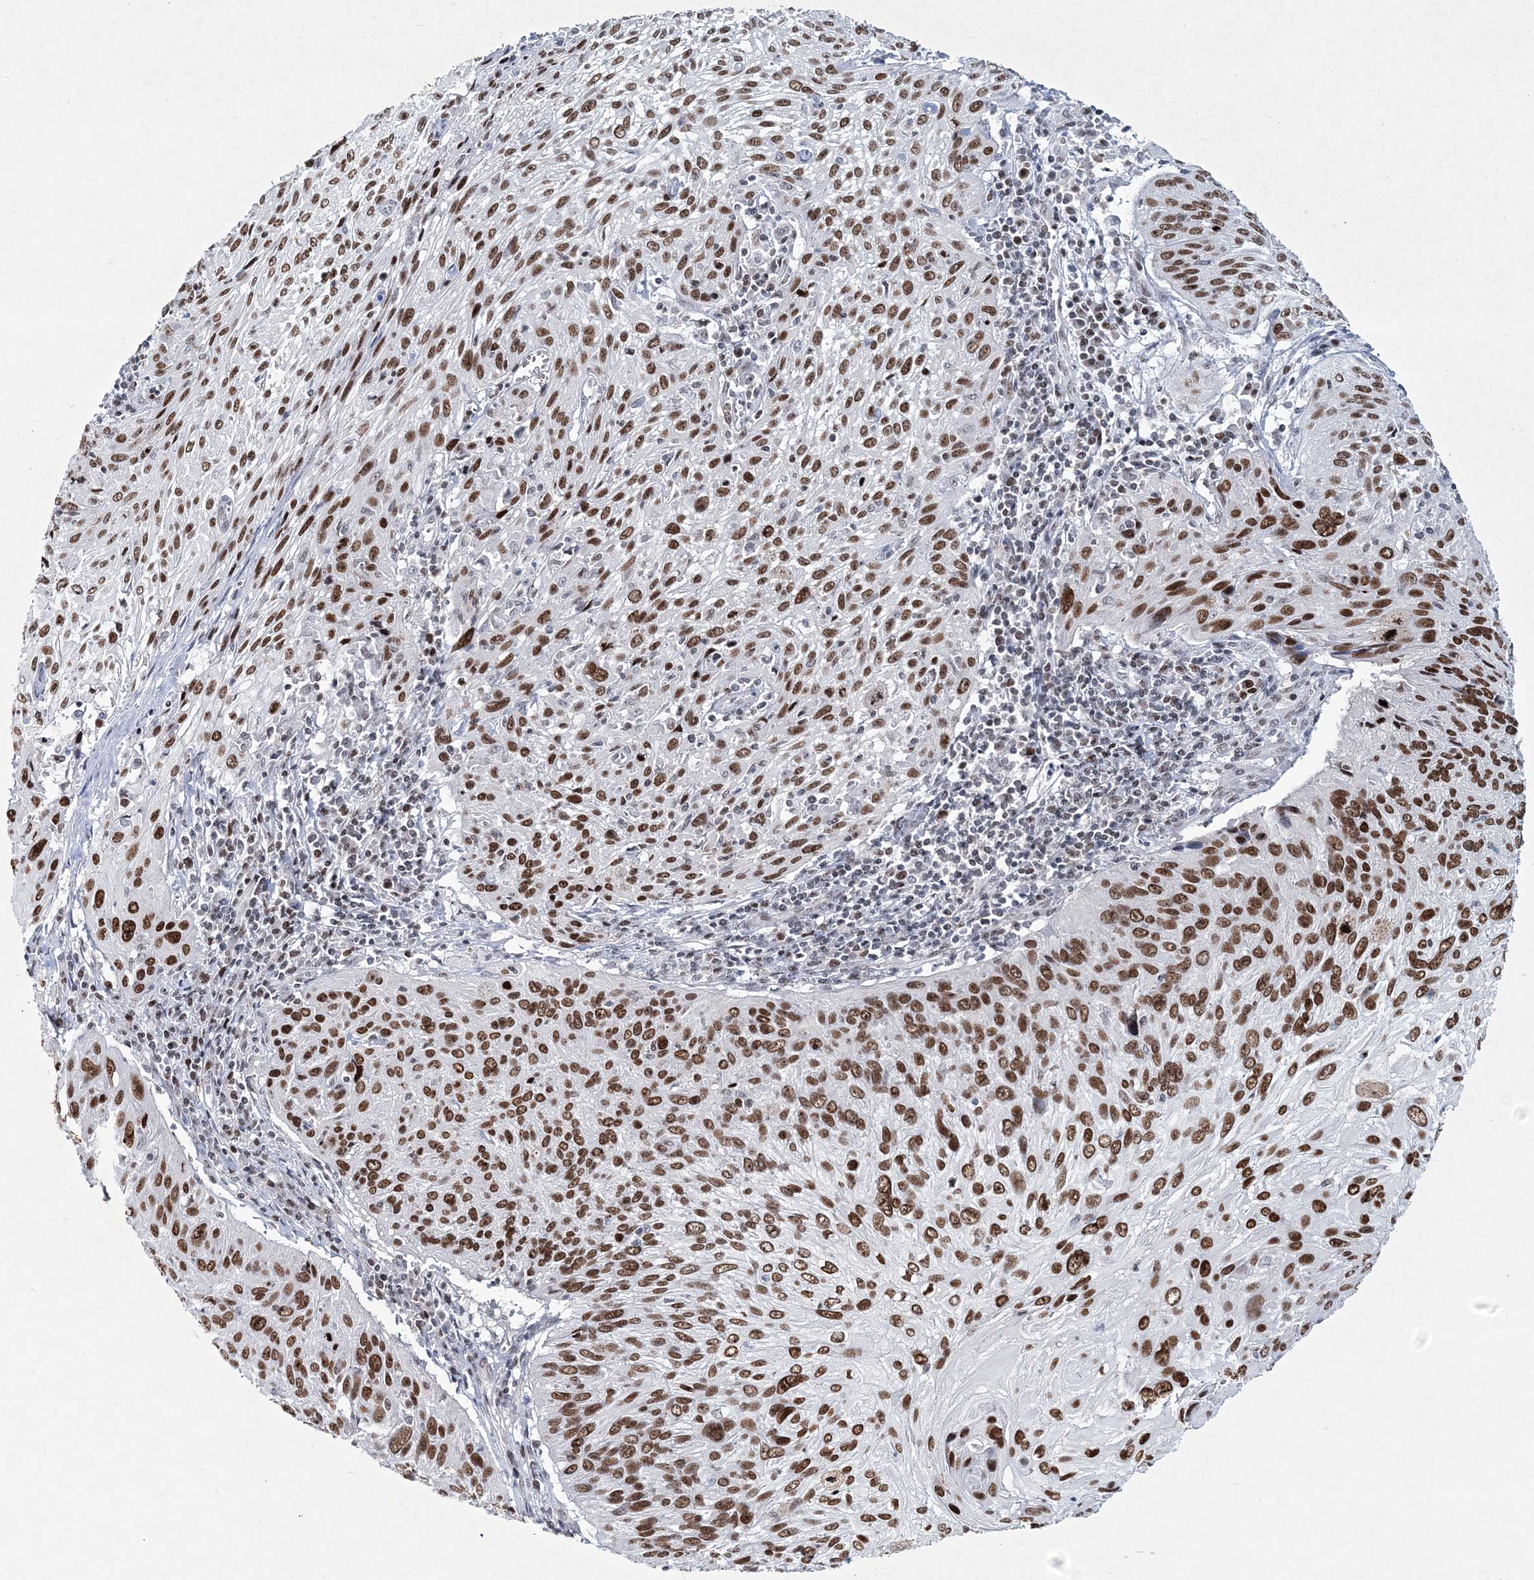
{"staining": {"intensity": "strong", "quantity": ">75%", "location": "nuclear"}, "tissue": "cervical cancer", "cell_type": "Tumor cells", "image_type": "cancer", "snomed": [{"axis": "morphology", "description": "Squamous cell carcinoma, NOS"}, {"axis": "topography", "description": "Cervix"}], "caption": "This micrograph reveals immunohistochemistry staining of human squamous cell carcinoma (cervical), with high strong nuclear positivity in approximately >75% of tumor cells.", "gene": "LRRFIP2", "patient": {"sex": "female", "age": 51}}